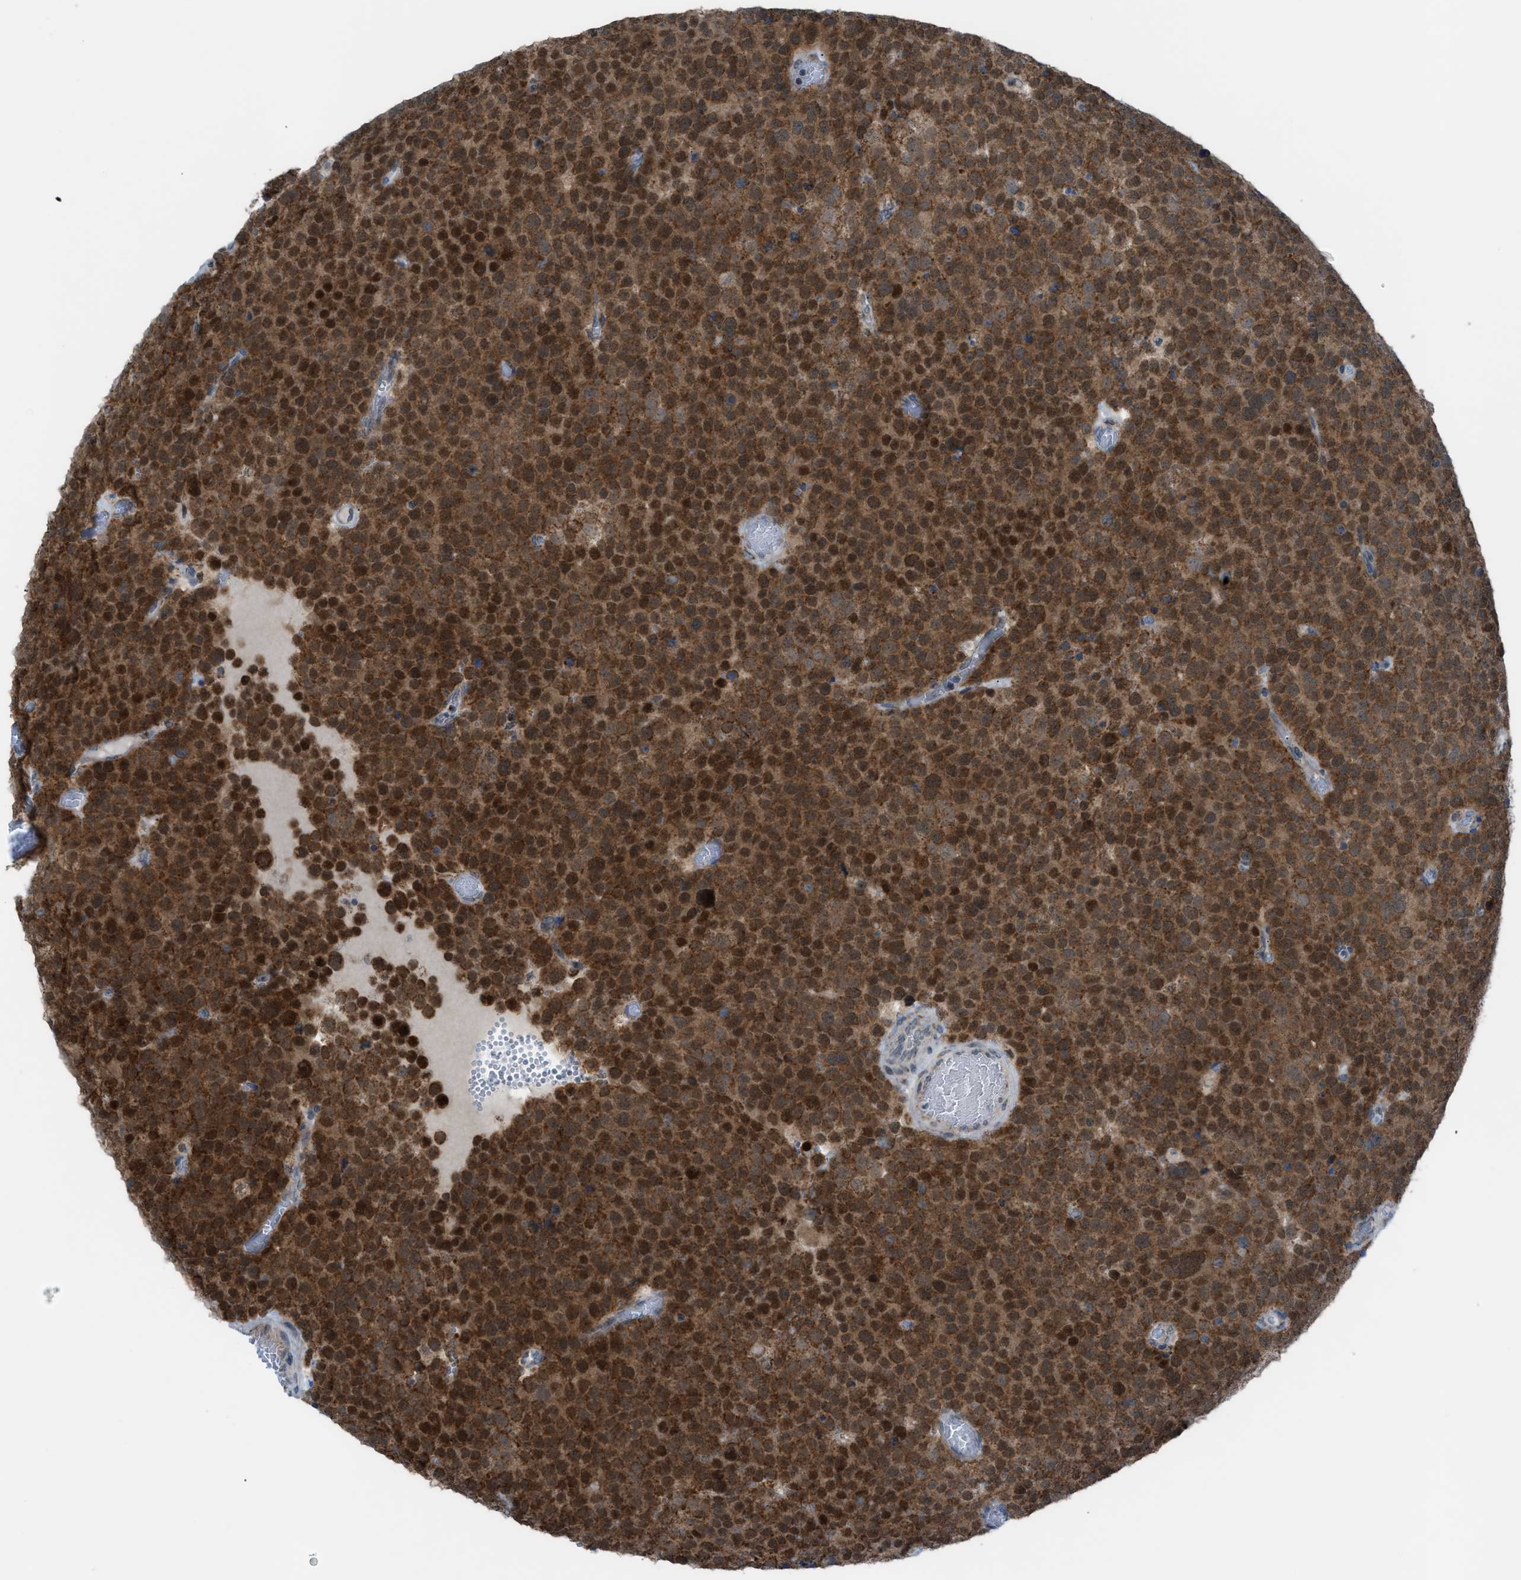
{"staining": {"intensity": "strong", "quantity": ">75%", "location": "cytoplasmic/membranous,nuclear"}, "tissue": "testis cancer", "cell_type": "Tumor cells", "image_type": "cancer", "snomed": [{"axis": "morphology", "description": "Normal tissue, NOS"}, {"axis": "morphology", "description": "Seminoma, NOS"}, {"axis": "topography", "description": "Testis"}], "caption": "A brown stain shows strong cytoplasmic/membranous and nuclear positivity of a protein in human testis cancer tumor cells.", "gene": "SRM", "patient": {"sex": "male", "age": 71}}